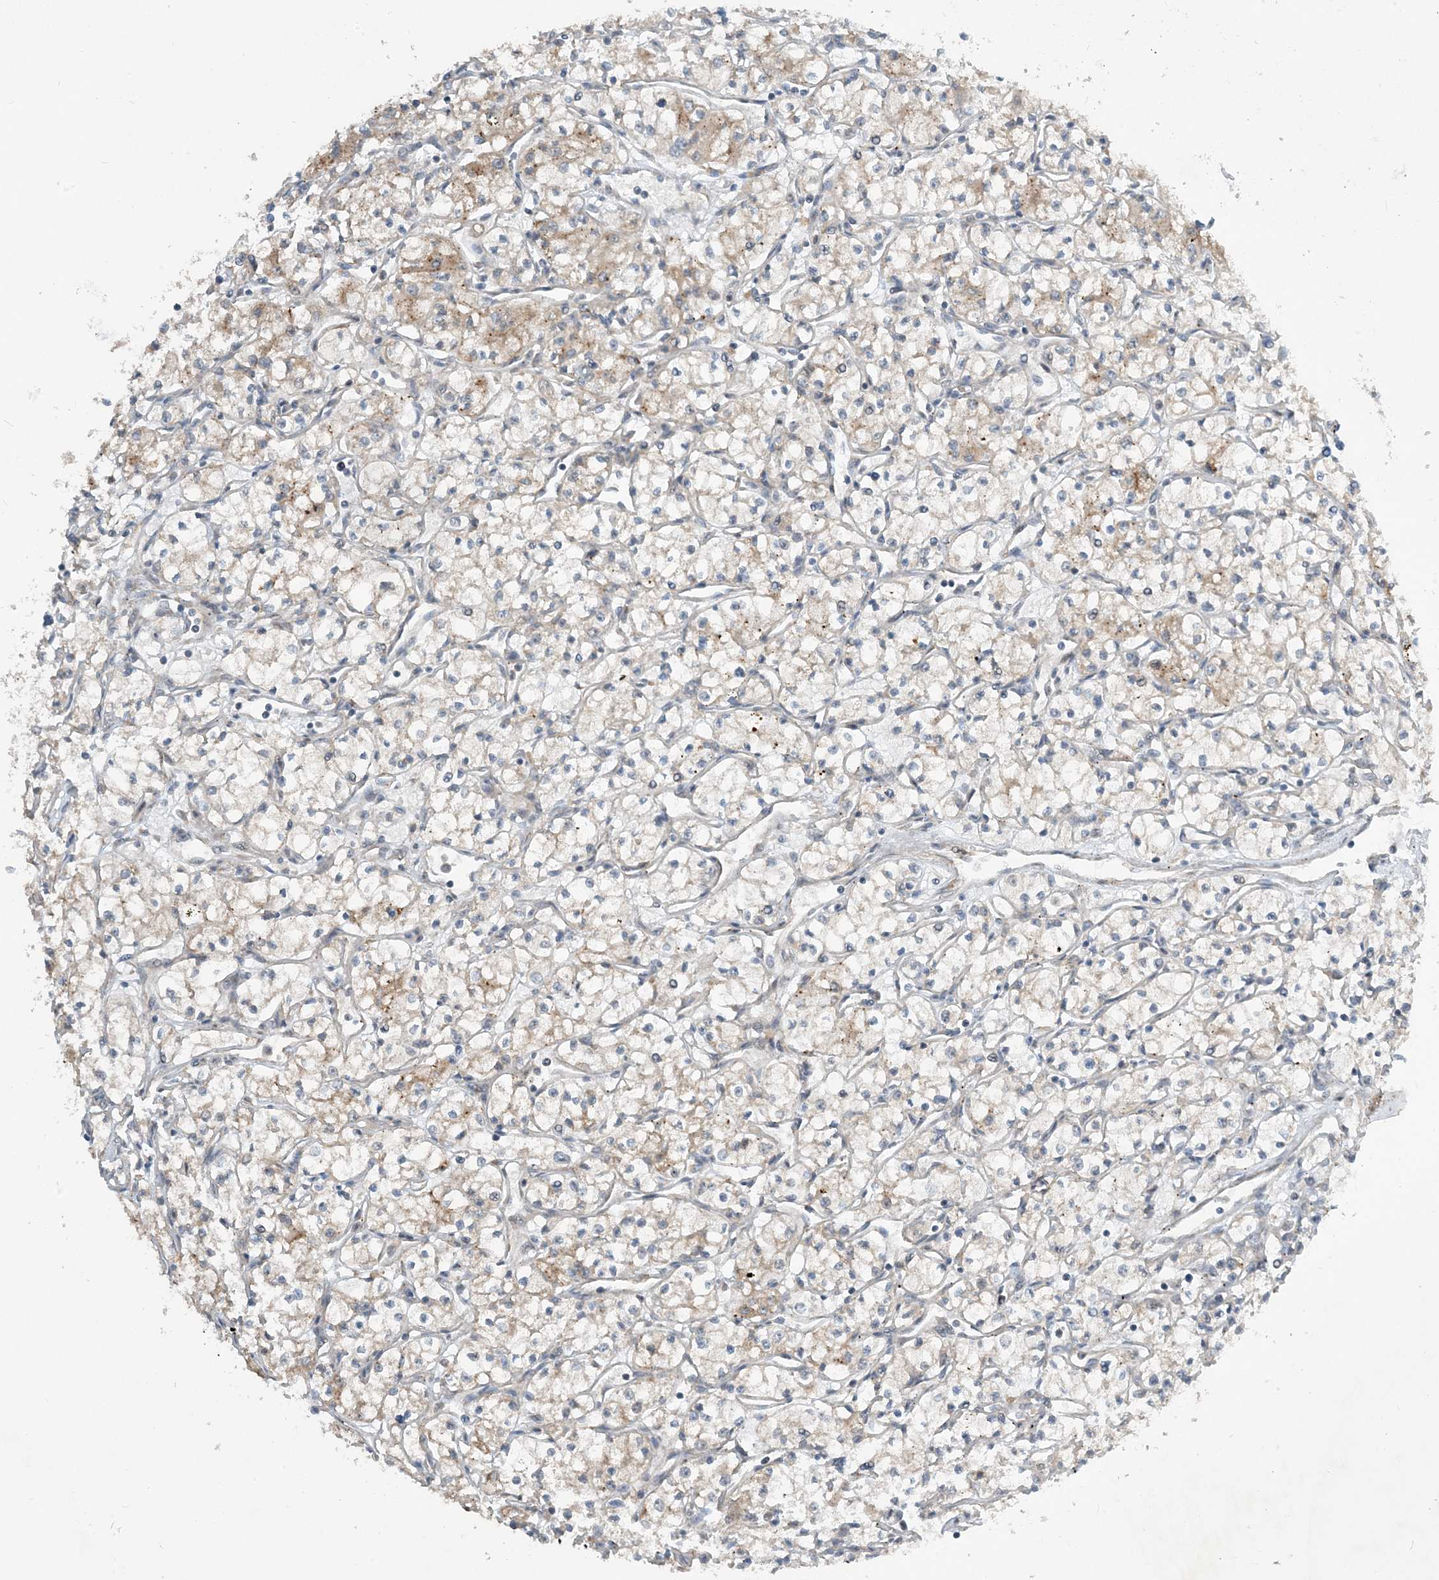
{"staining": {"intensity": "moderate", "quantity": "<25%", "location": "cytoplasmic/membranous"}, "tissue": "renal cancer", "cell_type": "Tumor cells", "image_type": "cancer", "snomed": [{"axis": "morphology", "description": "Adenocarcinoma, NOS"}, {"axis": "topography", "description": "Kidney"}], "caption": "A photomicrograph of human renal adenocarcinoma stained for a protein demonstrates moderate cytoplasmic/membranous brown staining in tumor cells.", "gene": "PHOSPHO2", "patient": {"sex": "male", "age": 59}}